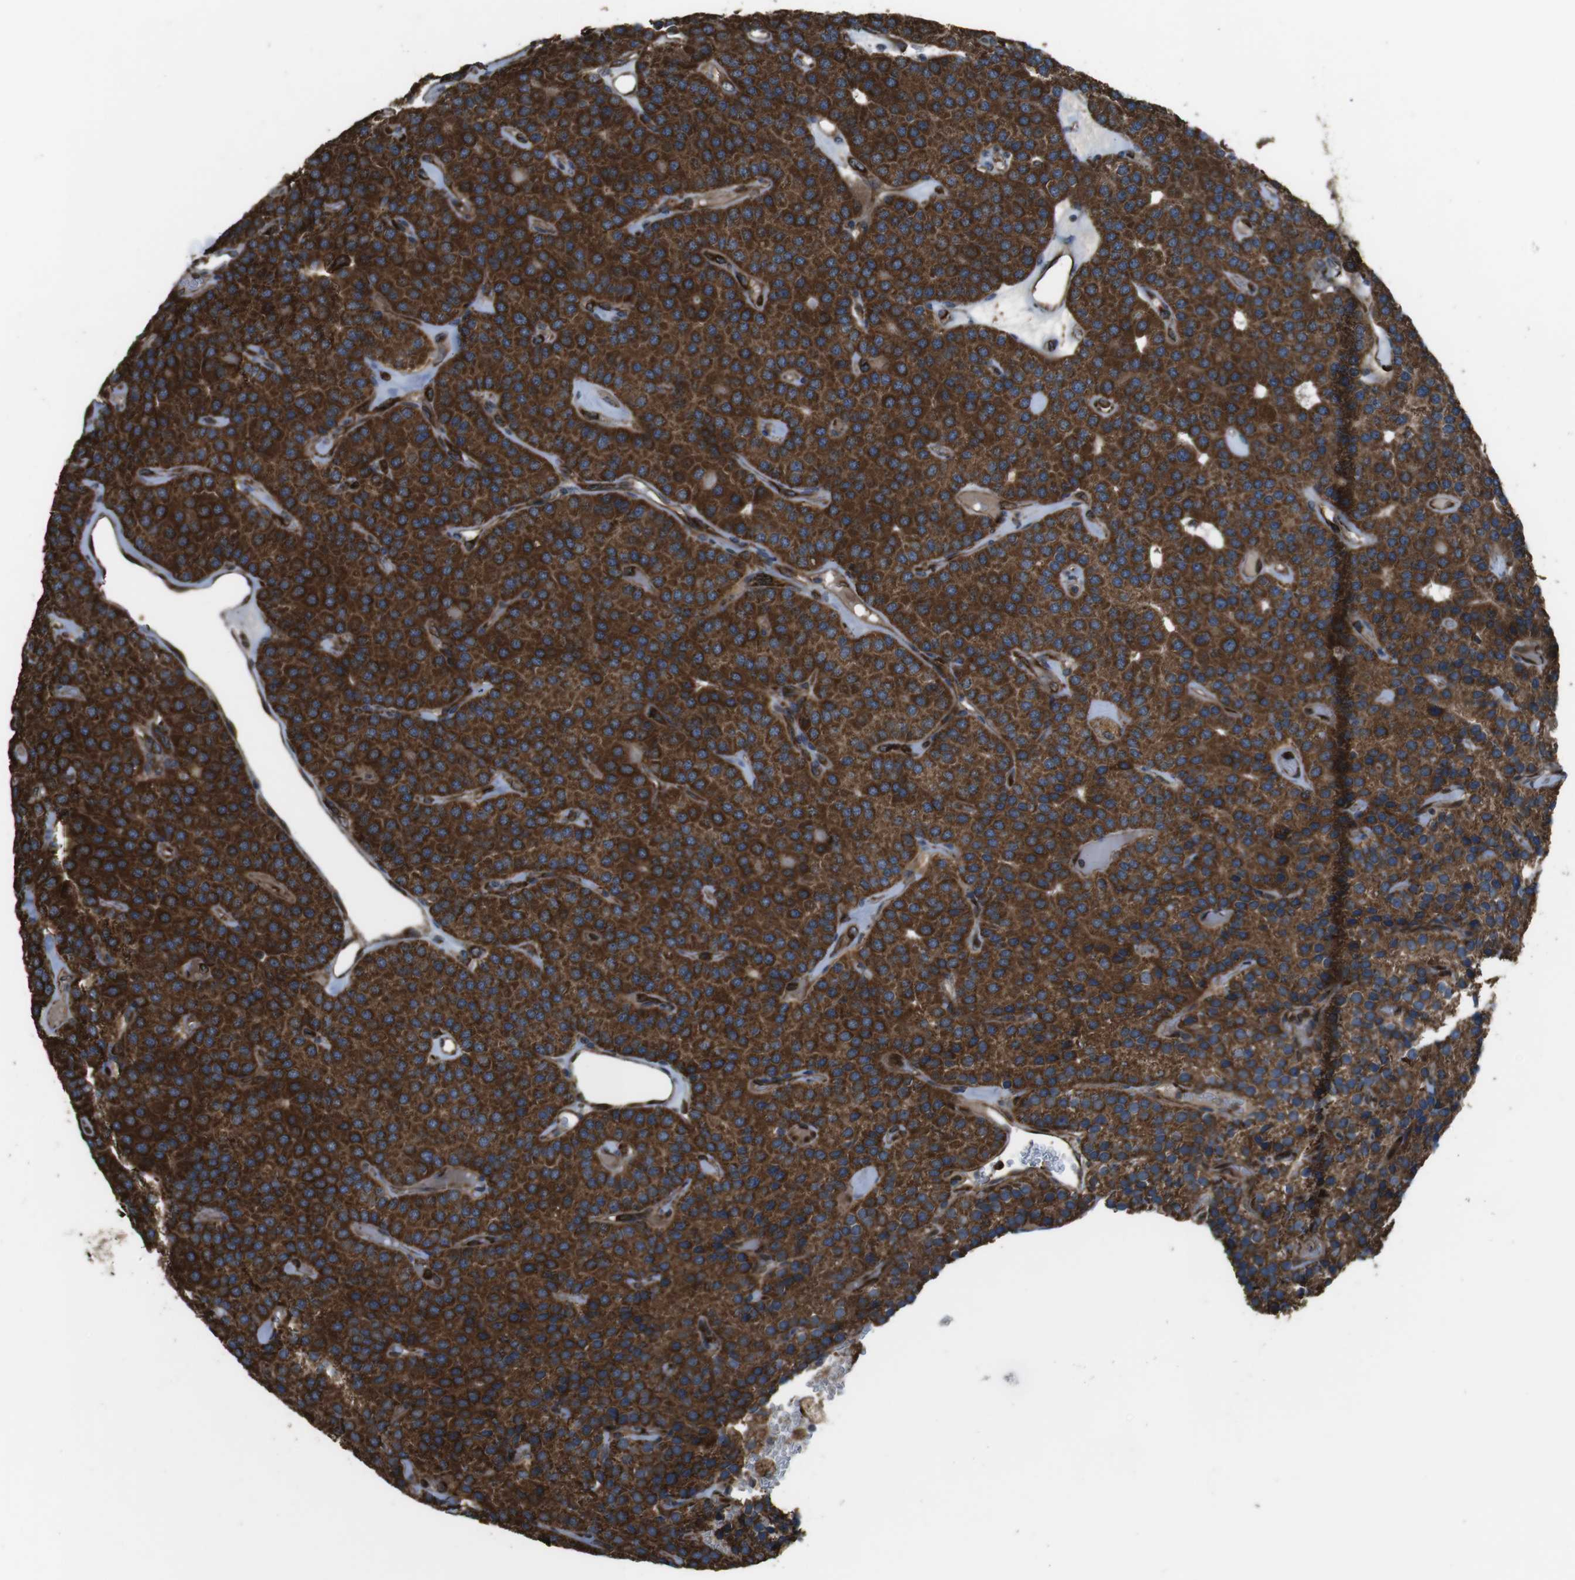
{"staining": {"intensity": "strong", "quantity": ">75%", "location": "cytoplasmic/membranous"}, "tissue": "parathyroid gland", "cell_type": "Glandular cells", "image_type": "normal", "snomed": [{"axis": "morphology", "description": "Normal tissue, NOS"}, {"axis": "morphology", "description": "Adenoma, NOS"}, {"axis": "topography", "description": "Parathyroid gland"}], "caption": "High-power microscopy captured an IHC histopathology image of normal parathyroid gland, revealing strong cytoplasmic/membranous positivity in approximately >75% of glandular cells.", "gene": "GIMAP8", "patient": {"sex": "female", "age": 86}}